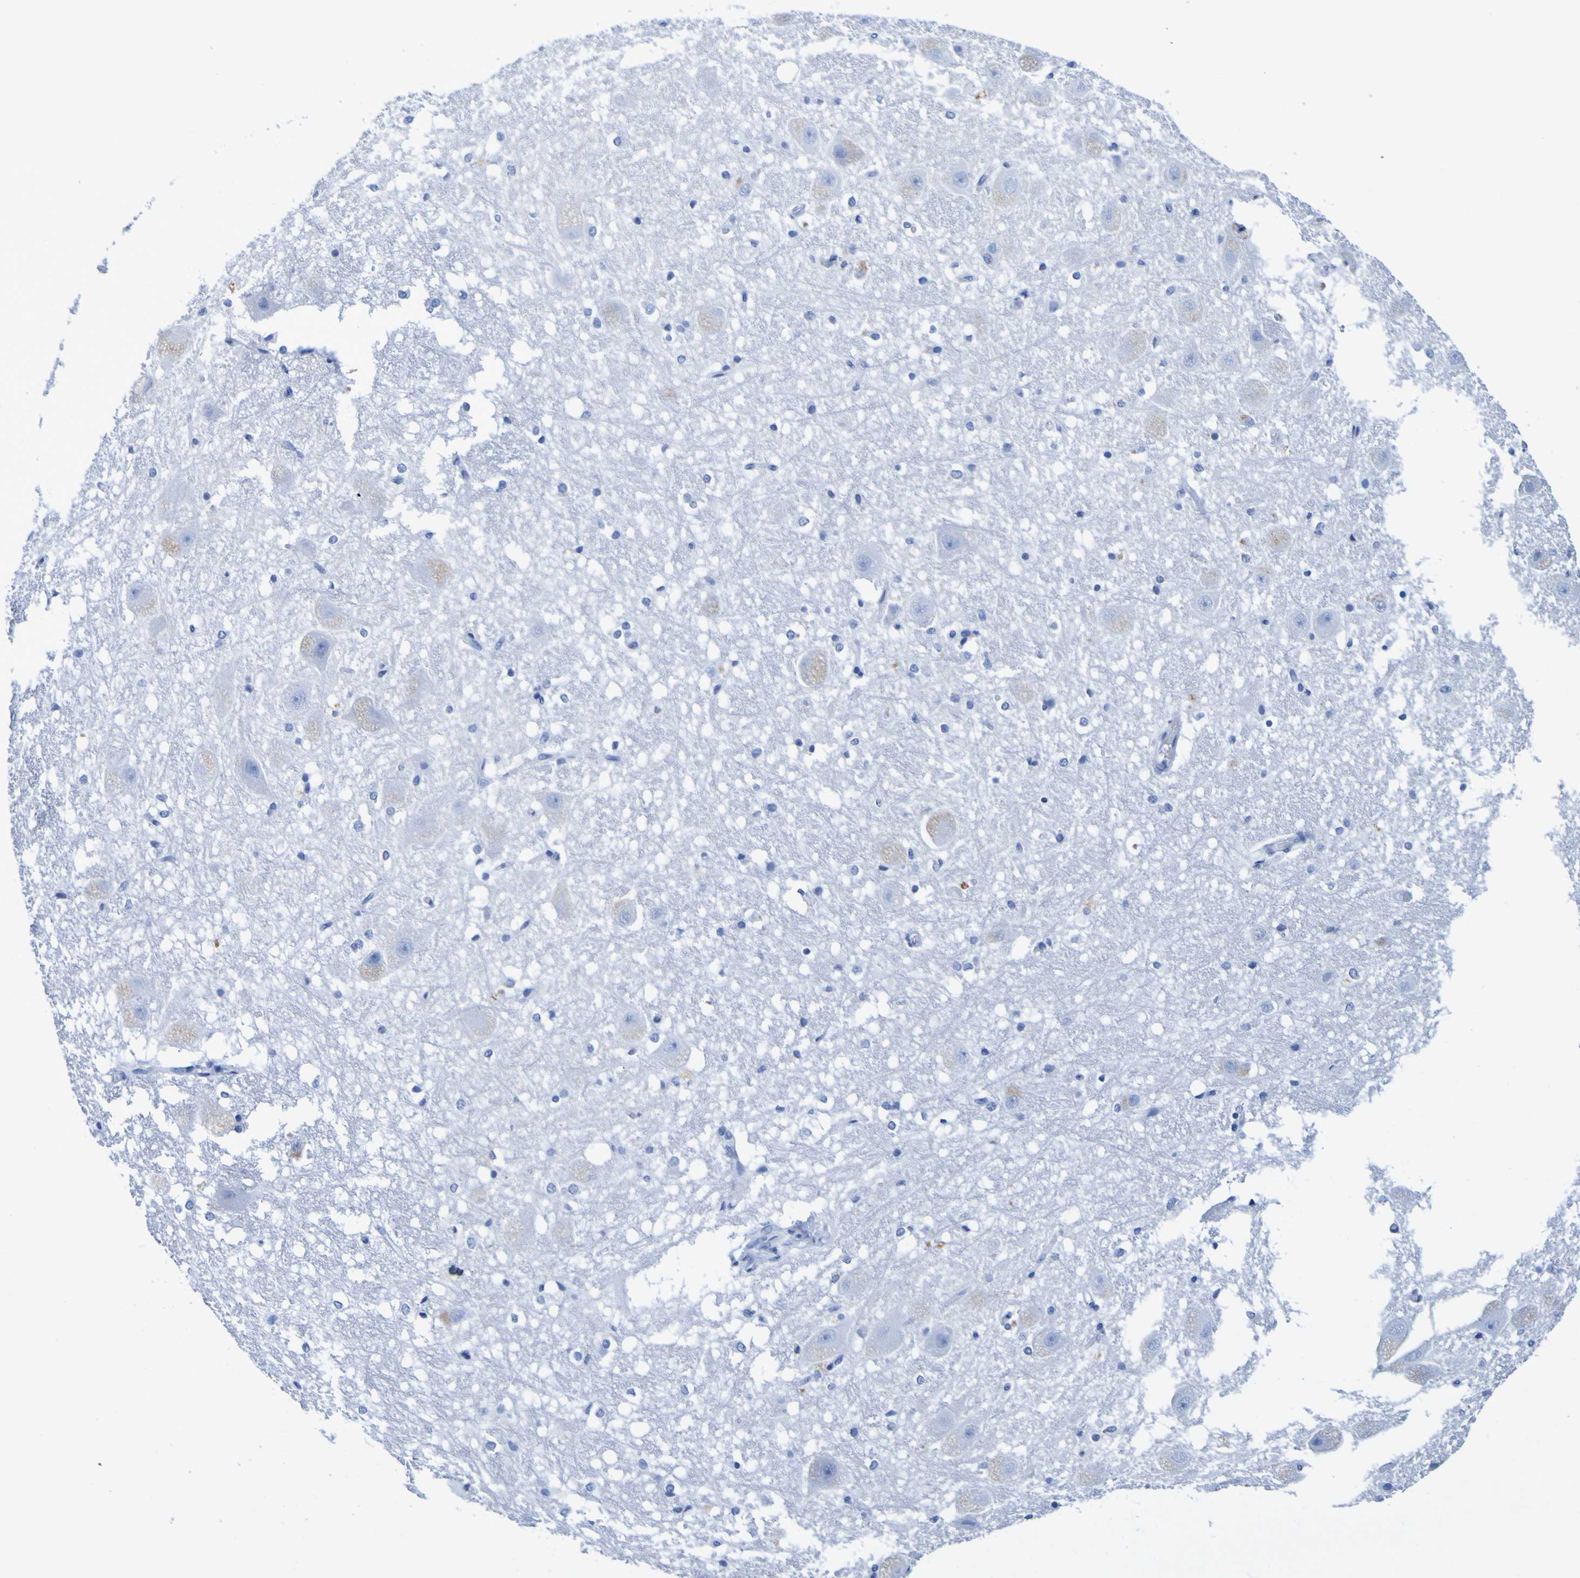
{"staining": {"intensity": "negative", "quantity": "none", "location": "none"}, "tissue": "hippocampus", "cell_type": "Glial cells", "image_type": "normal", "snomed": [{"axis": "morphology", "description": "Normal tissue, NOS"}, {"axis": "topography", "description": "Hippocampus"}], "caption": "This is an immunohistochemistry (IHC) histopathology image of unremarkable hippocampus. There is no staining in glial cells.", "gene": "DPEP1", "patient": {"sex": "female", "age": 19}}